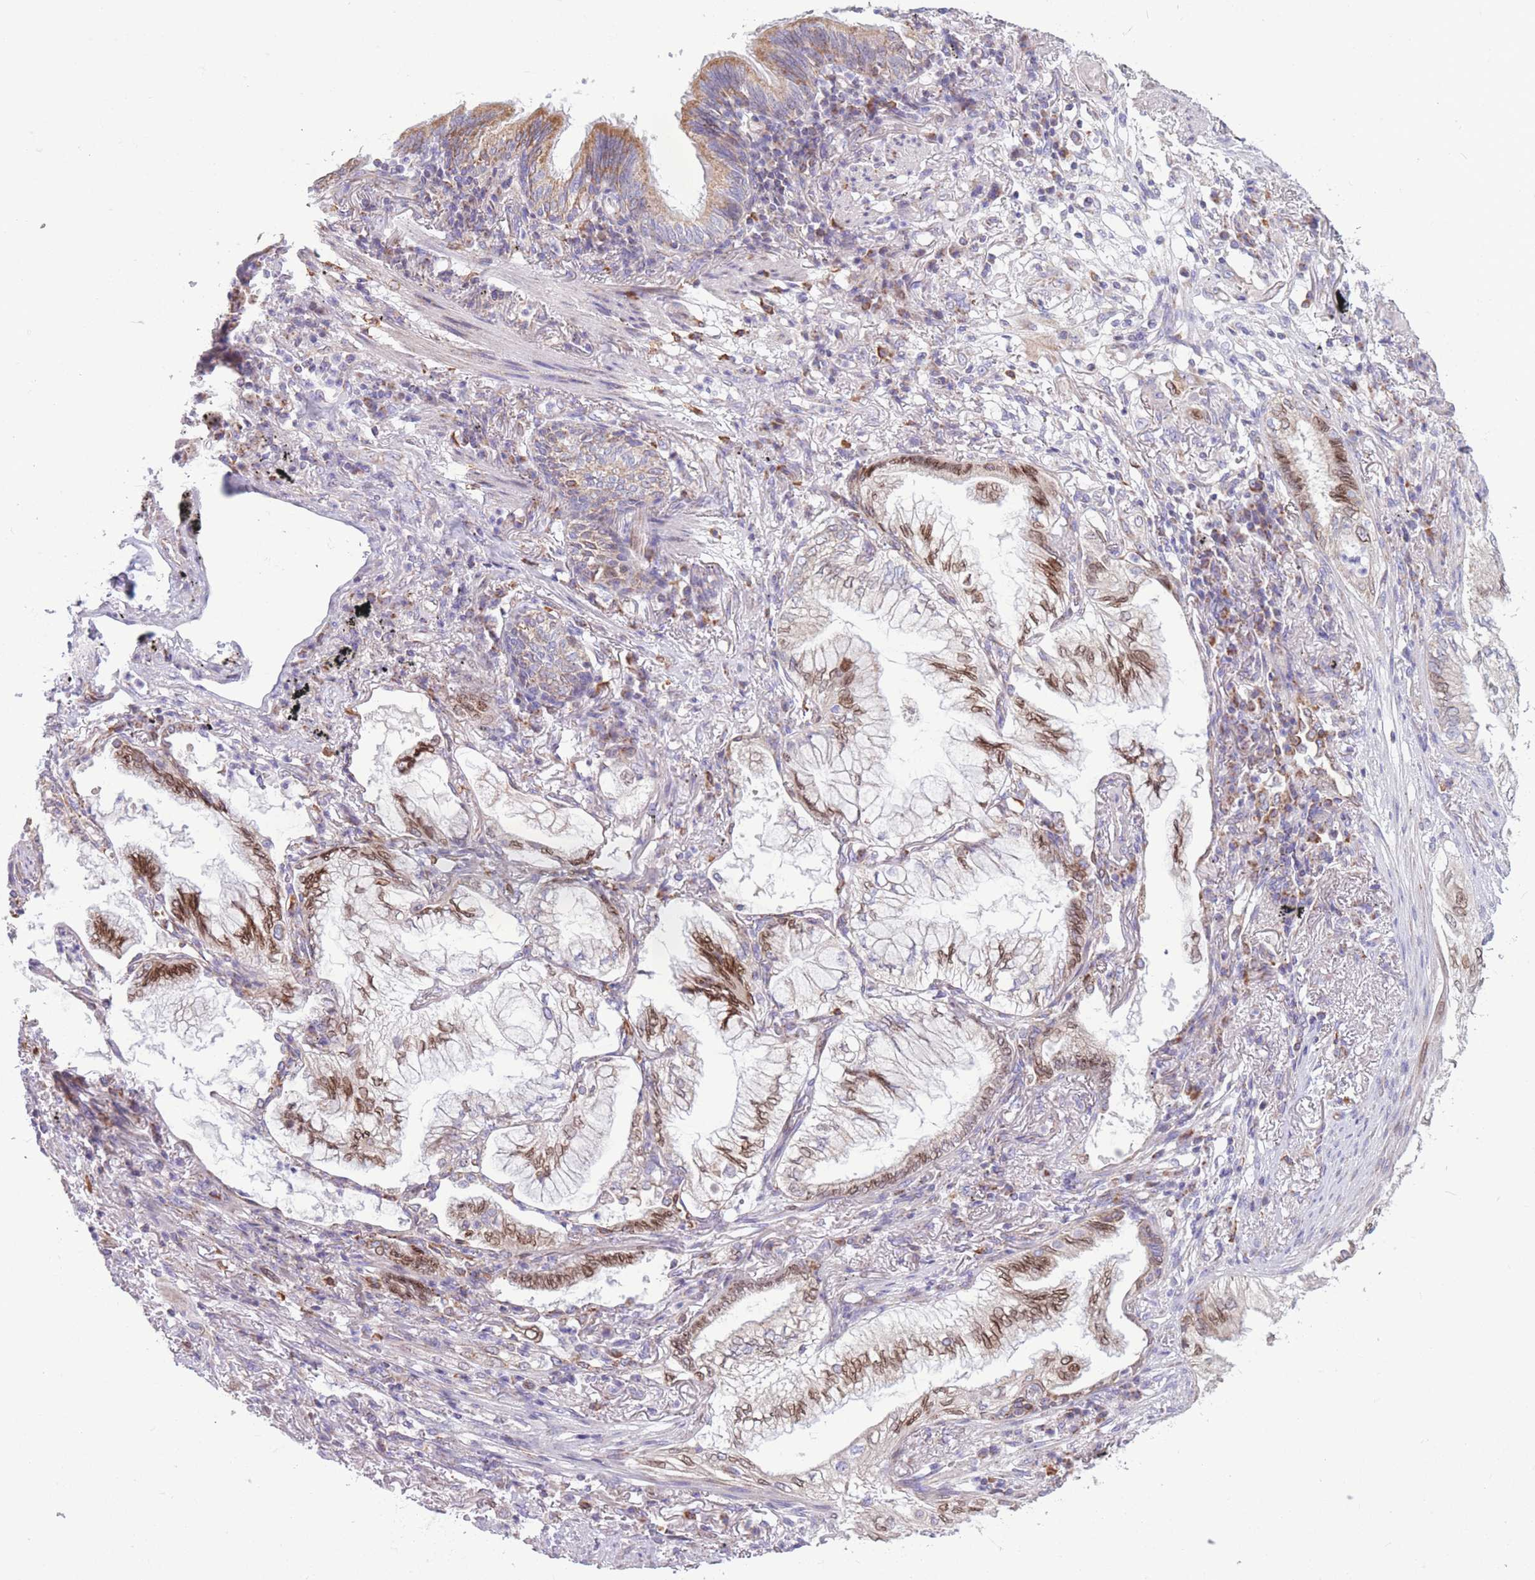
{"staining": {"intensity": "moderate", "quantity": "25%-75%", "location": "nuclear"}, "tissue": "lung cancer", "cell_type": "Tumor cells", "image_type": "cancer", "snomed": [{"axis": "morphology", "description": "Adenocarcinoma, NOS"}, {"axis": "topography", "description": "Lung"}], "caption": "IHC image of neoplastic tissue: lung cancer (adenocarcinoma) stained using immunohistochemistry reveals medium levels of moderate protein expression localized specifically in the nuclear of tumor cells, appearing as a nuclear brown color.", "gene": "PDHA1", "patient": {"sex": "female", "age": 70}}